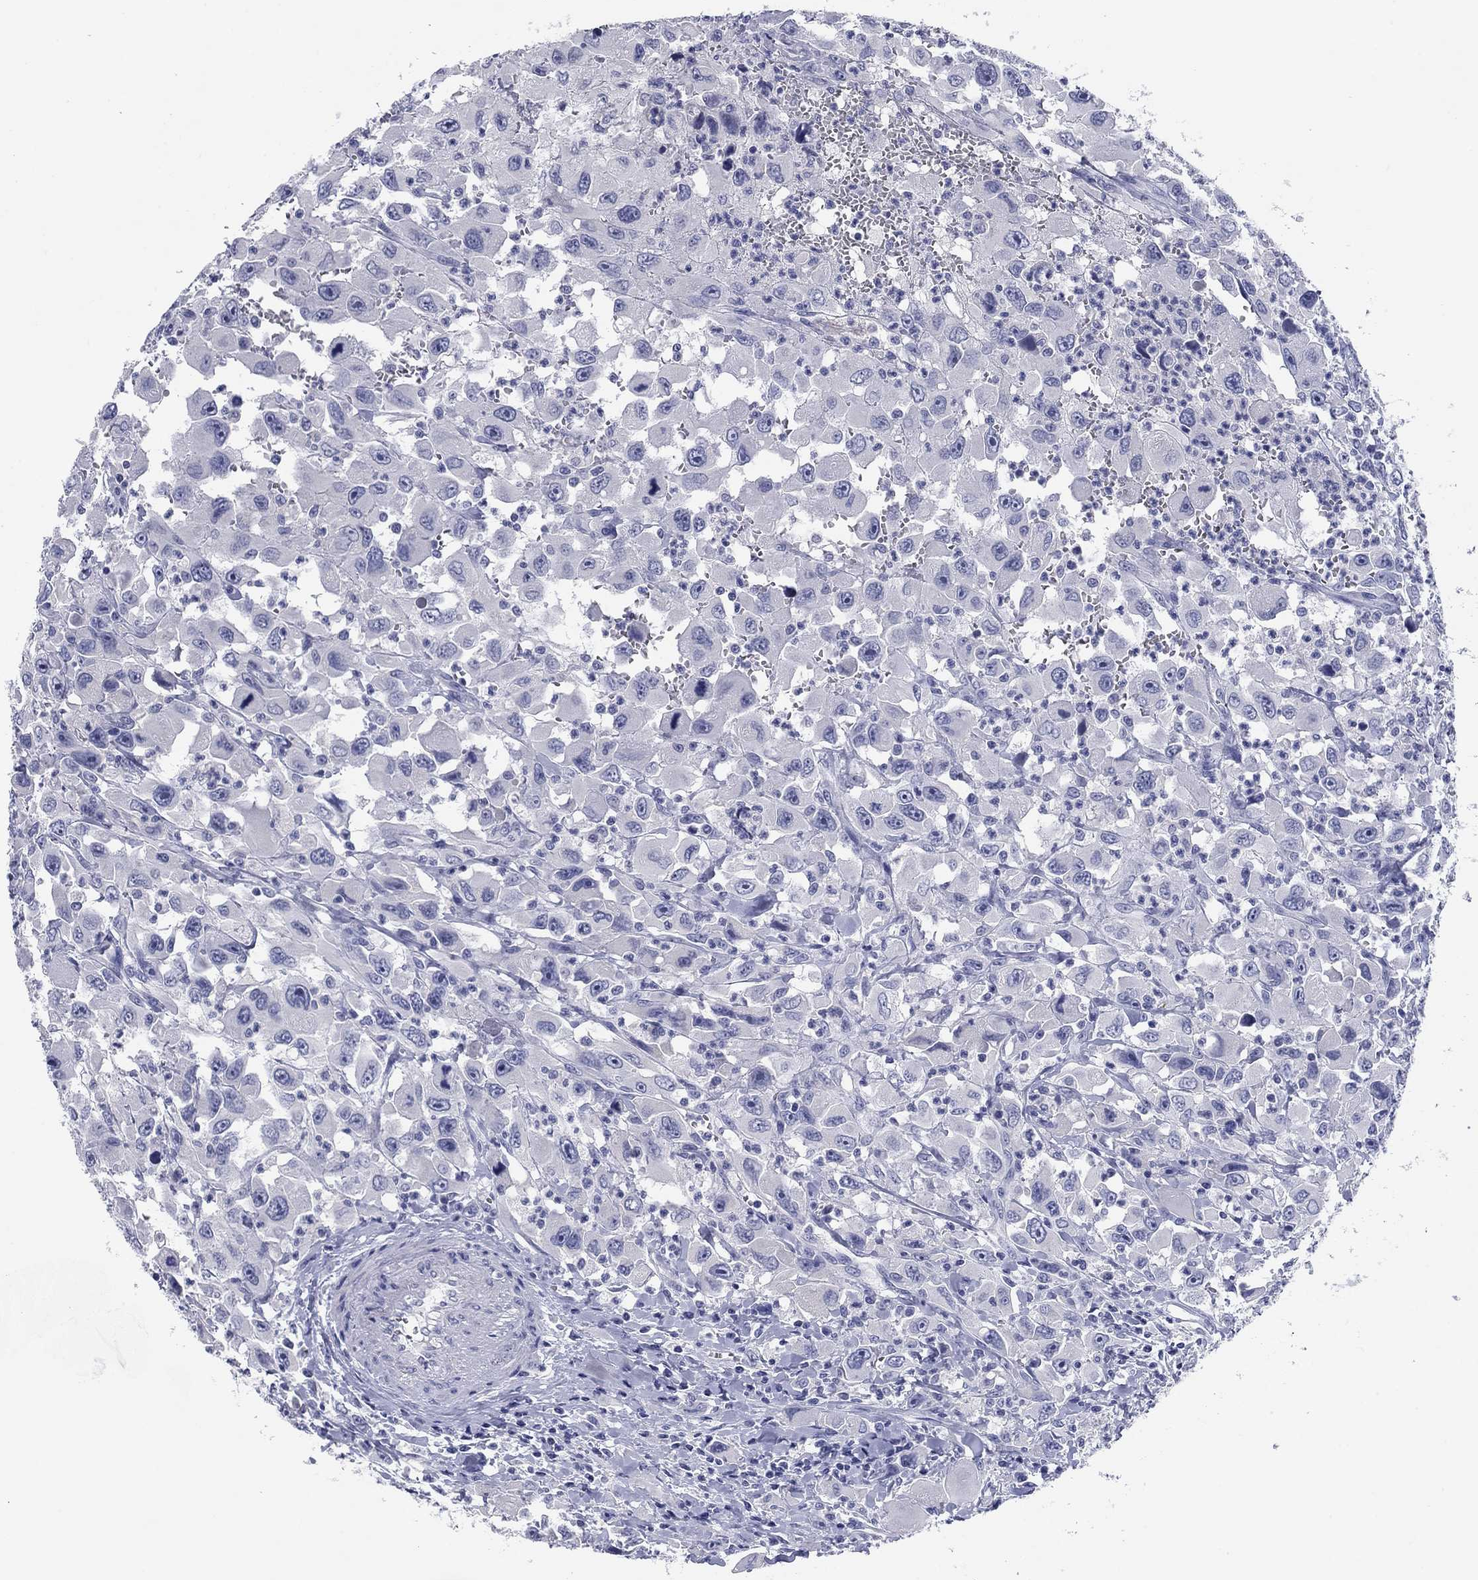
{"staining": {"intensity": "negative", "quantity": "none", "location": "none"}, "tissue": "head and neck cancer", "cell_type": "Tumor cells", "image_type": "cancer", "snomed": [{"axis": "morphology", "description": "Squamous cell carcinoma, NOS"}, {"axis": "morphology", "description": "Squamous cell carcinoma, metastatic, NOS"}, {"axis": "topography", "description": "Oral tissue"}, {"axis": "topography", "description": "Head-Neck"}], "caption": "Protein analysis of head and neck cancer reveals no significant staining in tumor cells.", "gene": "KCNH1", "patient": {"sex": "female", "age": 85}}